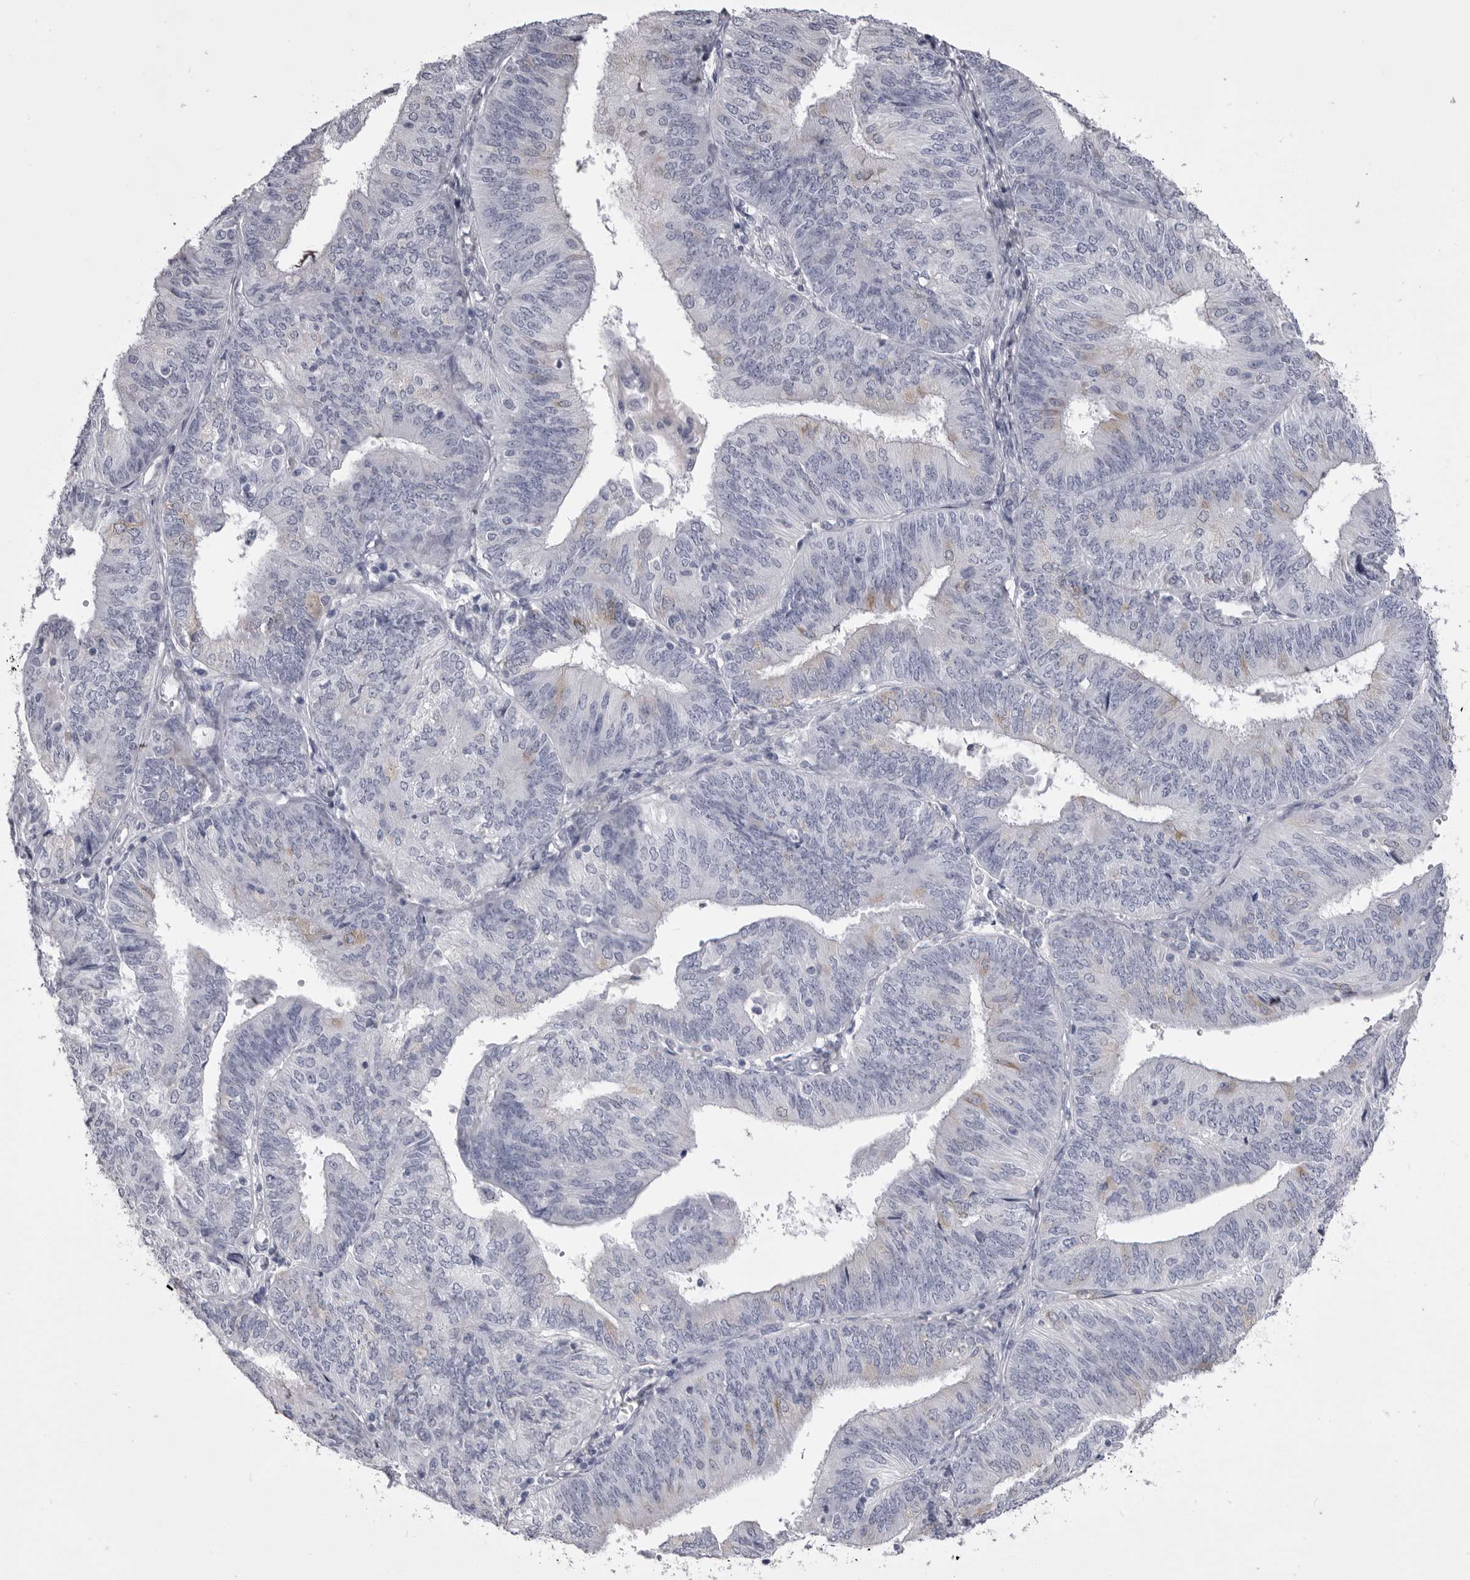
{"staining": {"intensity": "weak", "quantity": "<25%", "location": "cytoplasmic/membranous"}, "tissue": "endometrial cancer", "cell_type": "Tumor cells", "image_type": "cancer", "snomed": [{"axis": "morphology", "description": "Adenocarcinoma, NOS"}, {"axis": "topography", "description": "Endometrium"}], "caption": "Adenocarcinoma (endometrial) was stained to show a protein in brown. There is no significant positivity in tumor cells.", "gene": "ANK2", "patient": {"sex": "female", "age": 58}}